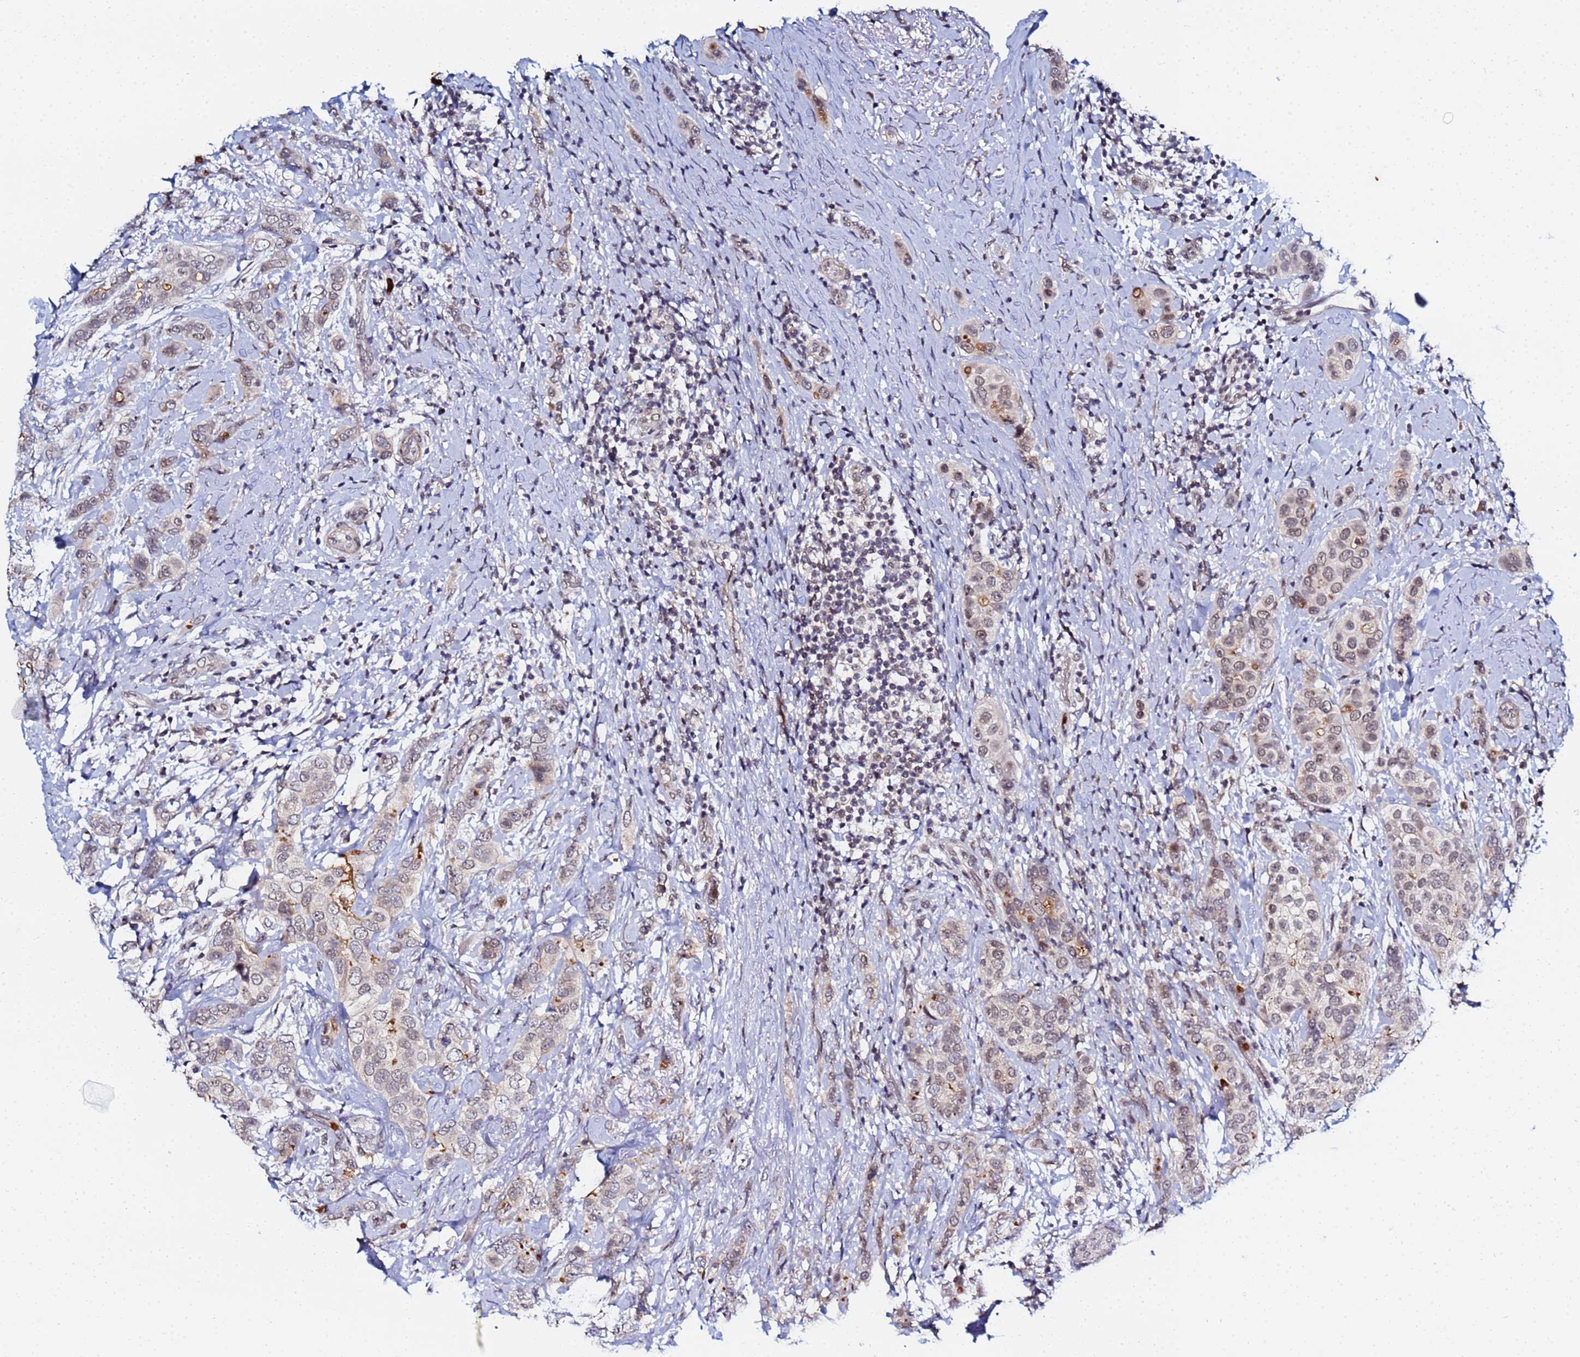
{"staining": {"intensity": "weak", "quantity": ">75%", "location": "cytoplasmic/membranous,nuclear"}, "tissue": "breast cancer", "cell_type": "Tumor cells", "image_type": "cancer", "snomed": [{"axis": "morphology", "description": "Lobular carcinoma"}, {"axis": "topography", "description": "Breast"}], "caption": "Breast cancer stained with a brown dye demonstrates weak cytoplasmic/membranous and nuclear positive positivity in approximately >75% of tumor cells.", "gene": "MTCL1", "patient": {"sex": "female", "age": 51}}